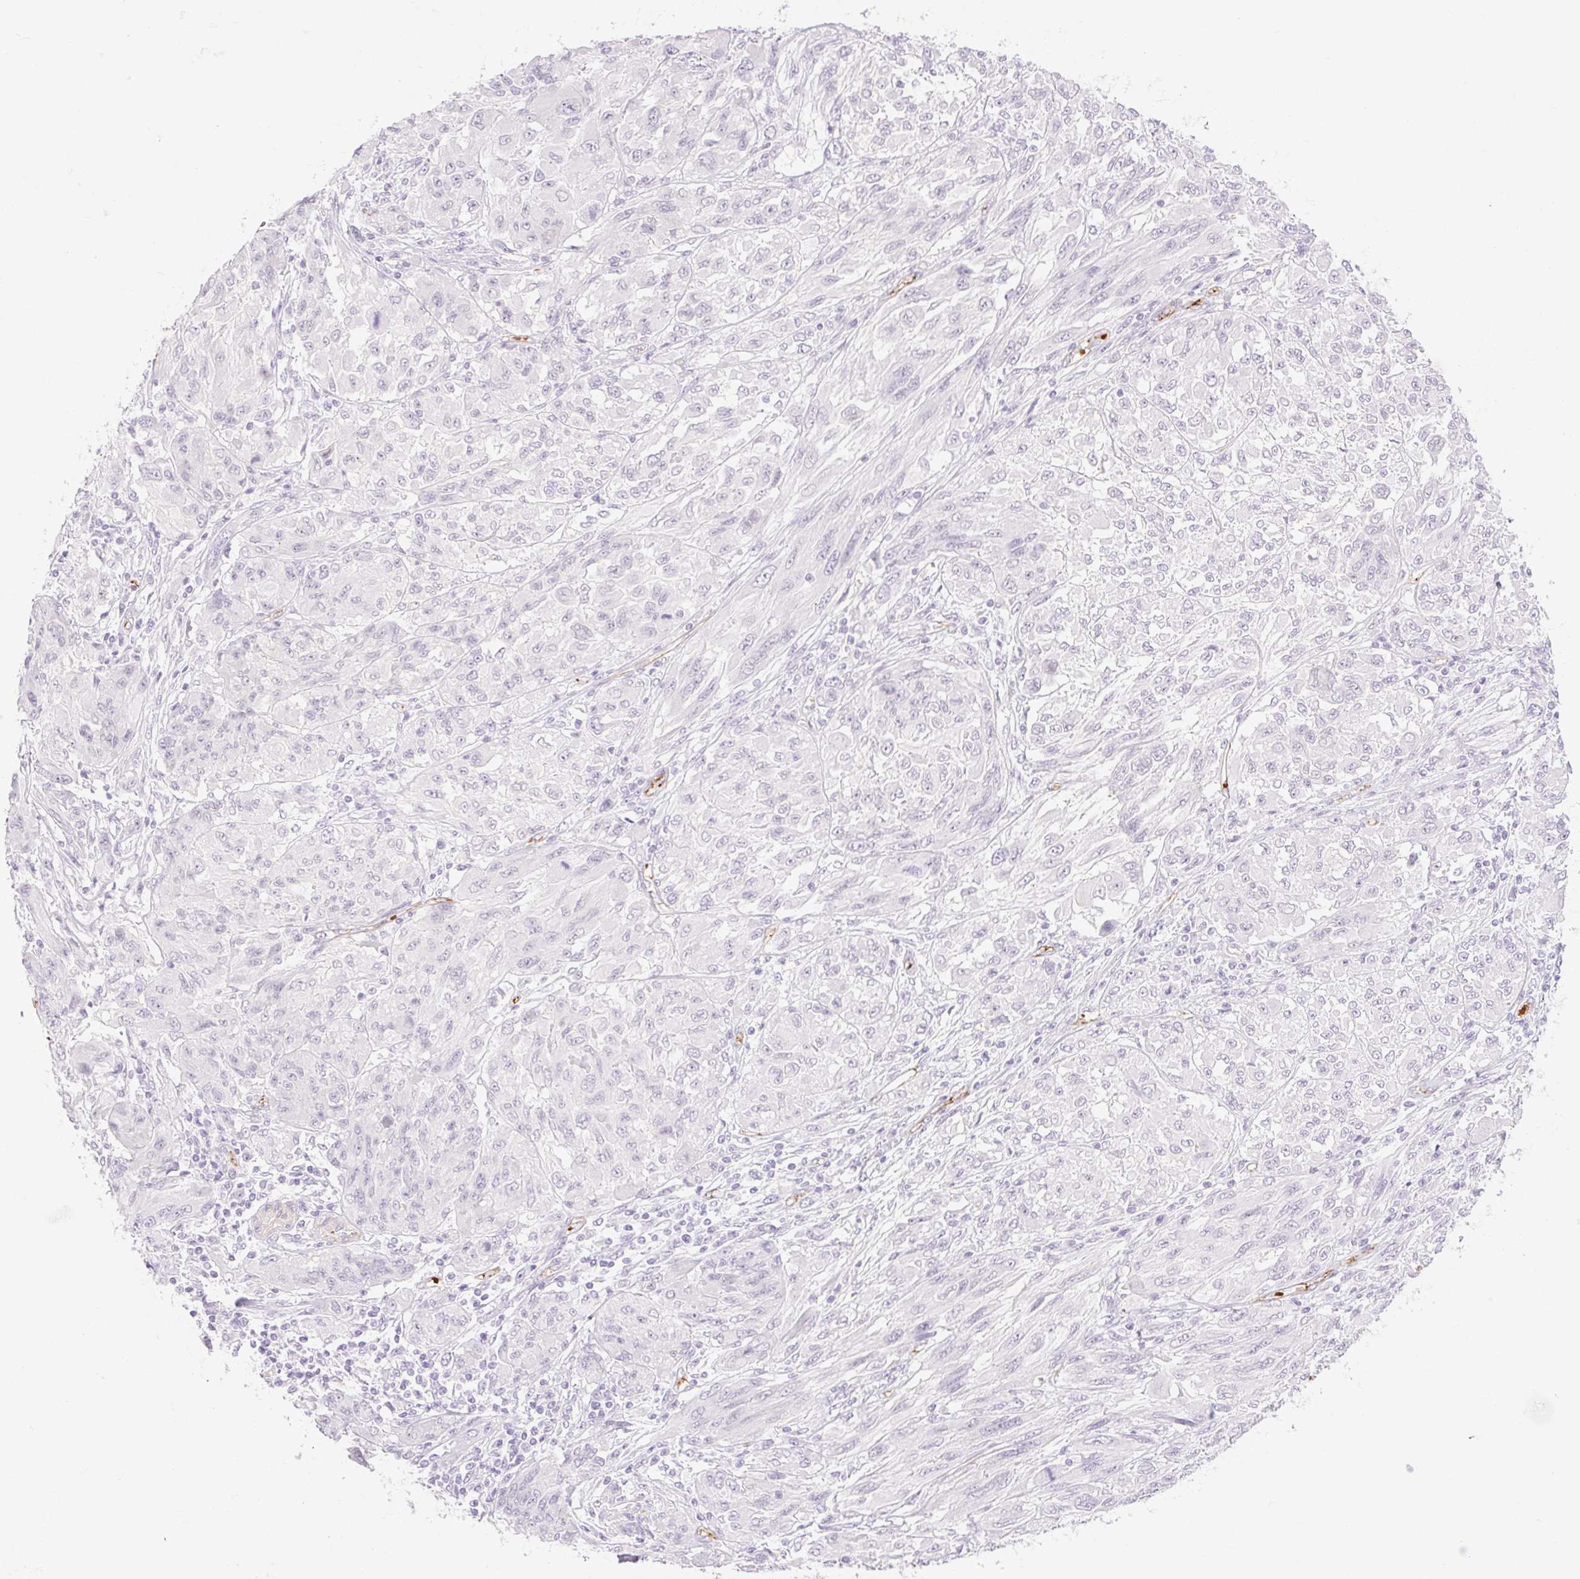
{"staining": {"intensity": "negative", "quantity": "none", "location": "none"}, "tissue": "melanoma", "cell_type": "Tumor cells", "image_type": "cancer", "snomed": [{"axis": "morphology", "description": "Malignant melanoma, NOS"}, {"axis": "topography", "description": "Skin"}], "caption": "A photomicrograph of malignant melanoma stained for a protein displays no brown staining in tumor cells. Nuclei are stained in blue.", "gene": "TAF1L", "patient": {"sex": "female", "age": 91}}